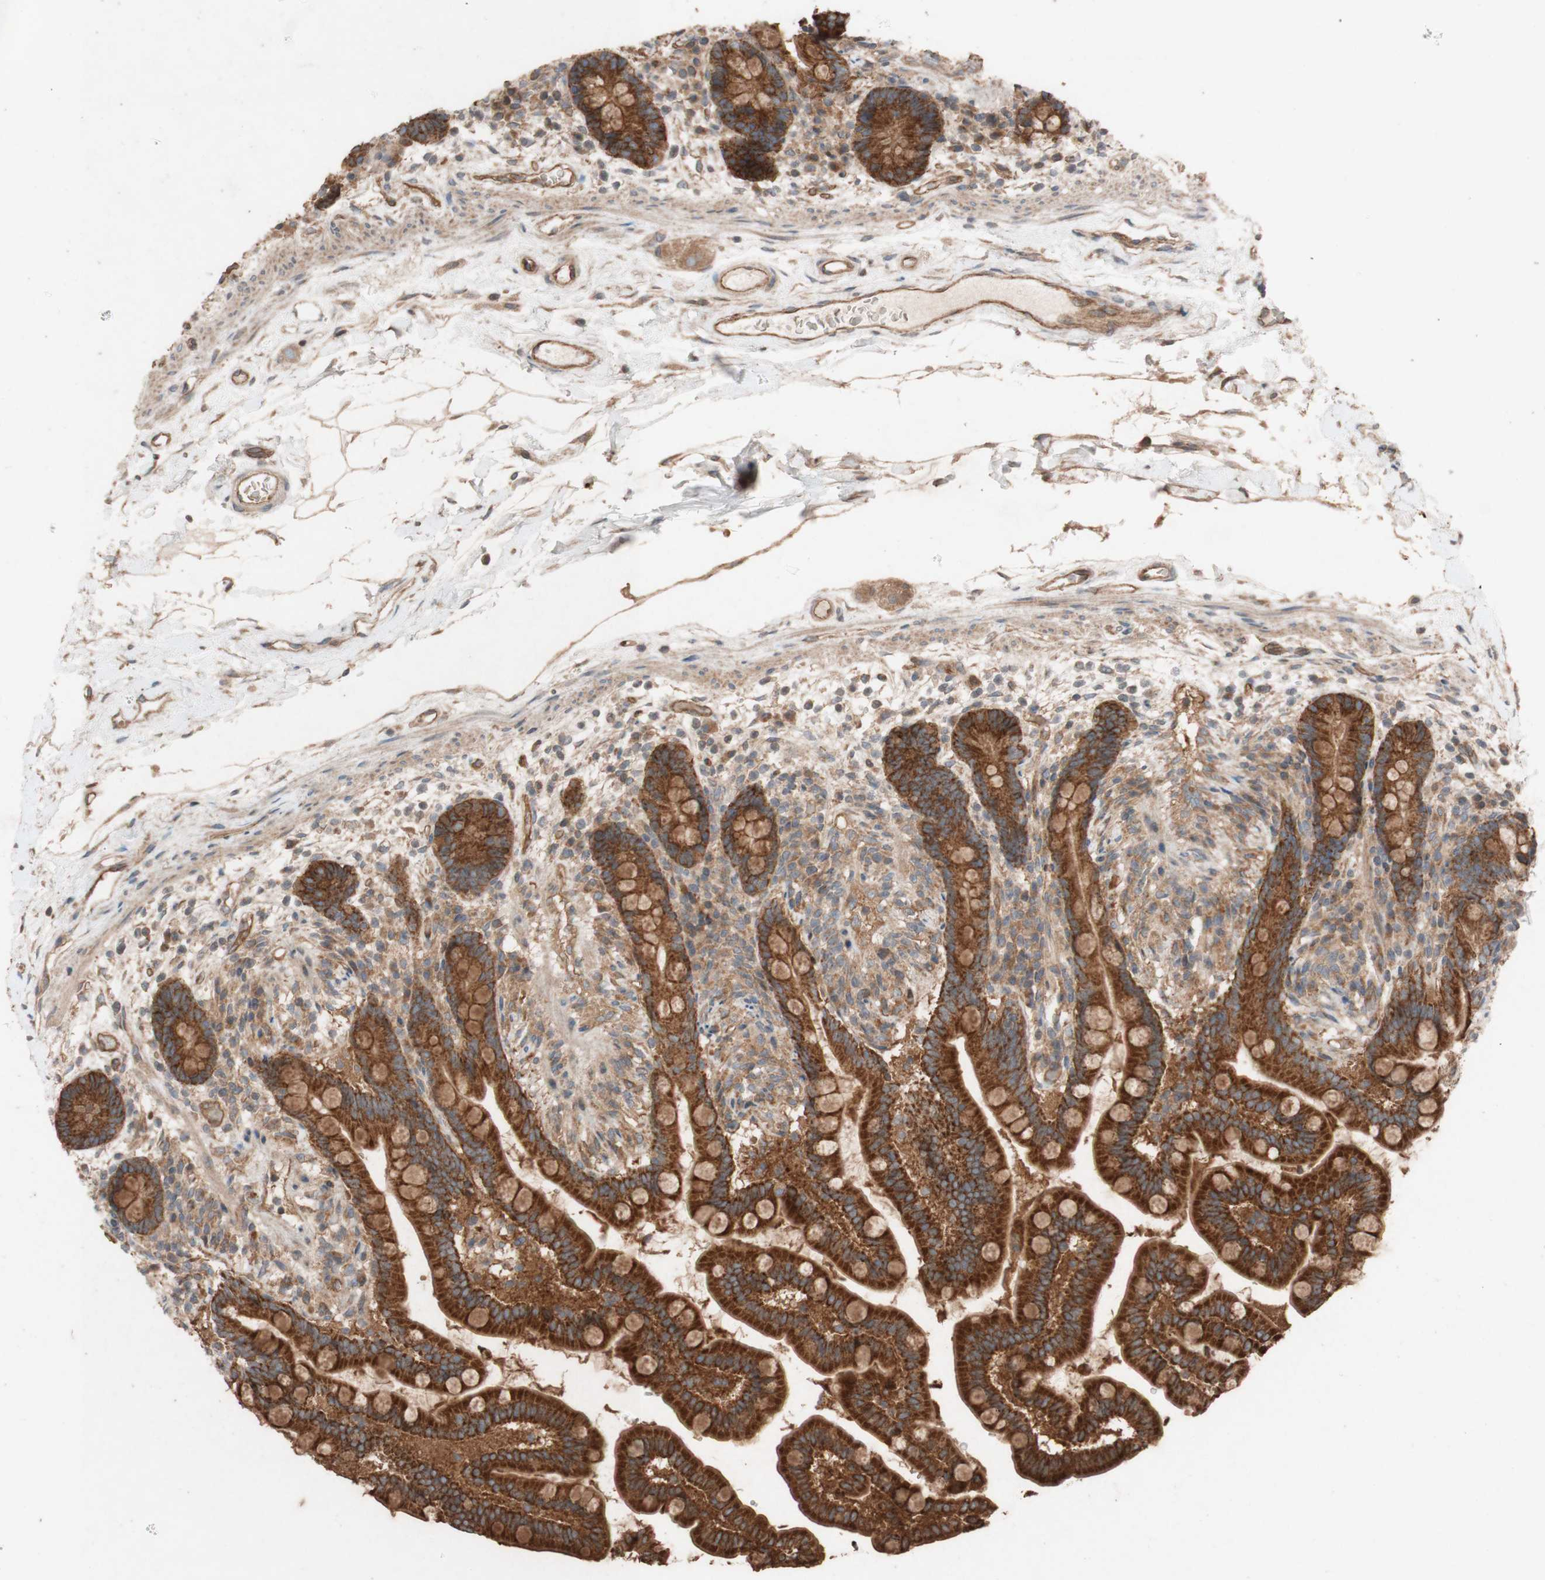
{"staining": {"intensity": "moderate", "quantity": ">75%", "location": "cytoplasmic/membranous"}, "tissue": "colon", "cell_type": "Endothelial cells", "image_type": "normal", "snomed": [{"axis": "morphology", "description": "Normal tissue, NOS"}, {"axis": "topography", "description": "Colon"}], "caption": "This micrograph exhibits unremarkable colon stained with IHC to label a protein in brown. The cytoplasmic/membranous of endothelial cells show moderate positivity for the protein. Nuclei are counter-stained blue.", "gene": "TST", "patient": {"sex": "male", "age": 73}}